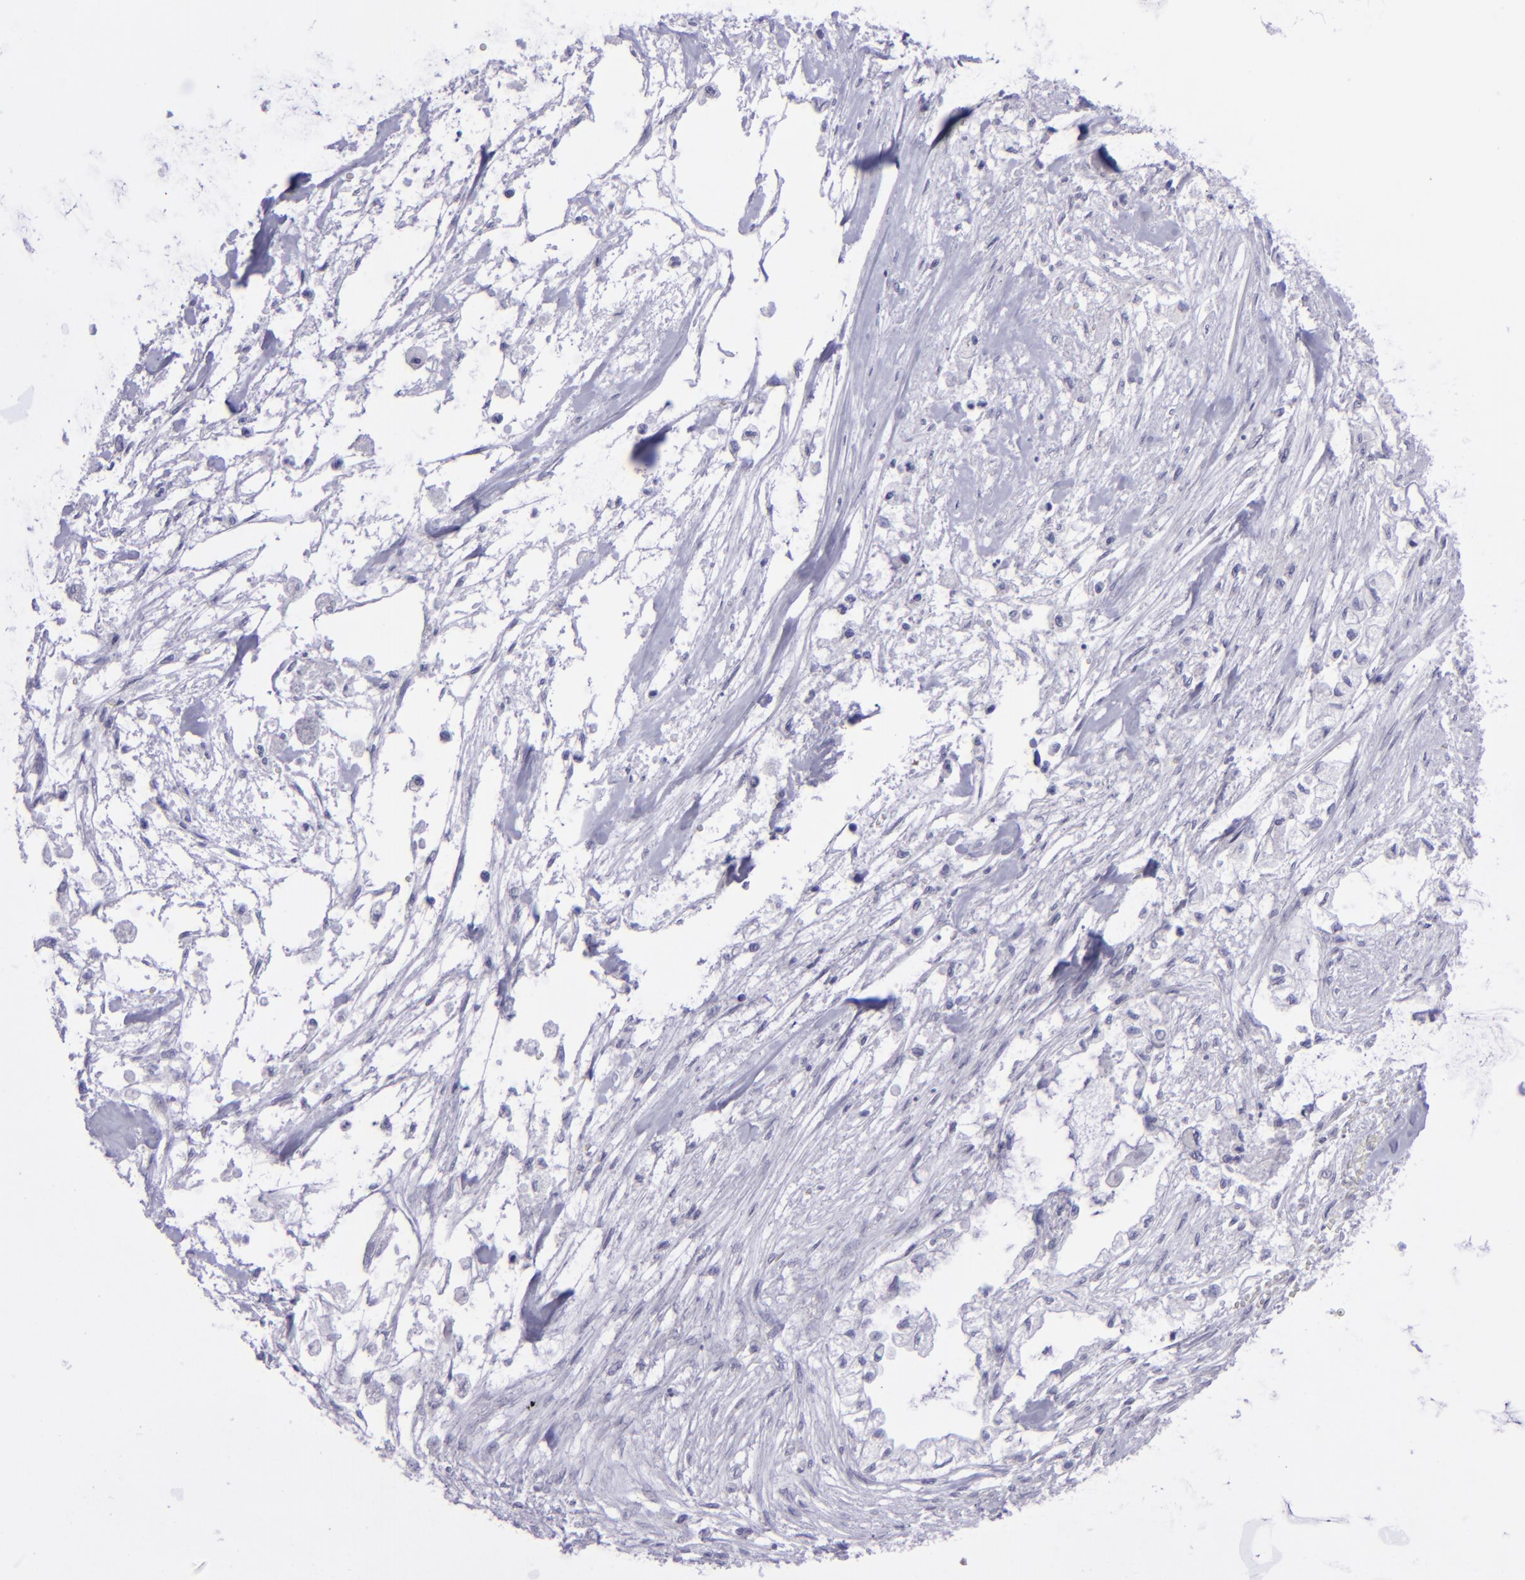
{"staining": {"intensity": "negative", "quantity": "none", "location": "none"}, "tissue": "pancreatic cancer", "cell_type": "Tumor cells", "image_type": "cancer", "snomed": [{"axis": "morphology", "description": "Adenocarcinoma, NOS"}, {"axis": "topography", "description": "Pancreas"}], "caption": "Immunohistochemical staining of human pancreatic adenocarcinoma displays no significant staining in tumor cells. Nuclei are stained in blue.", "gene": "POU2F2", "patient": {"sex": "male", "age": 79}}